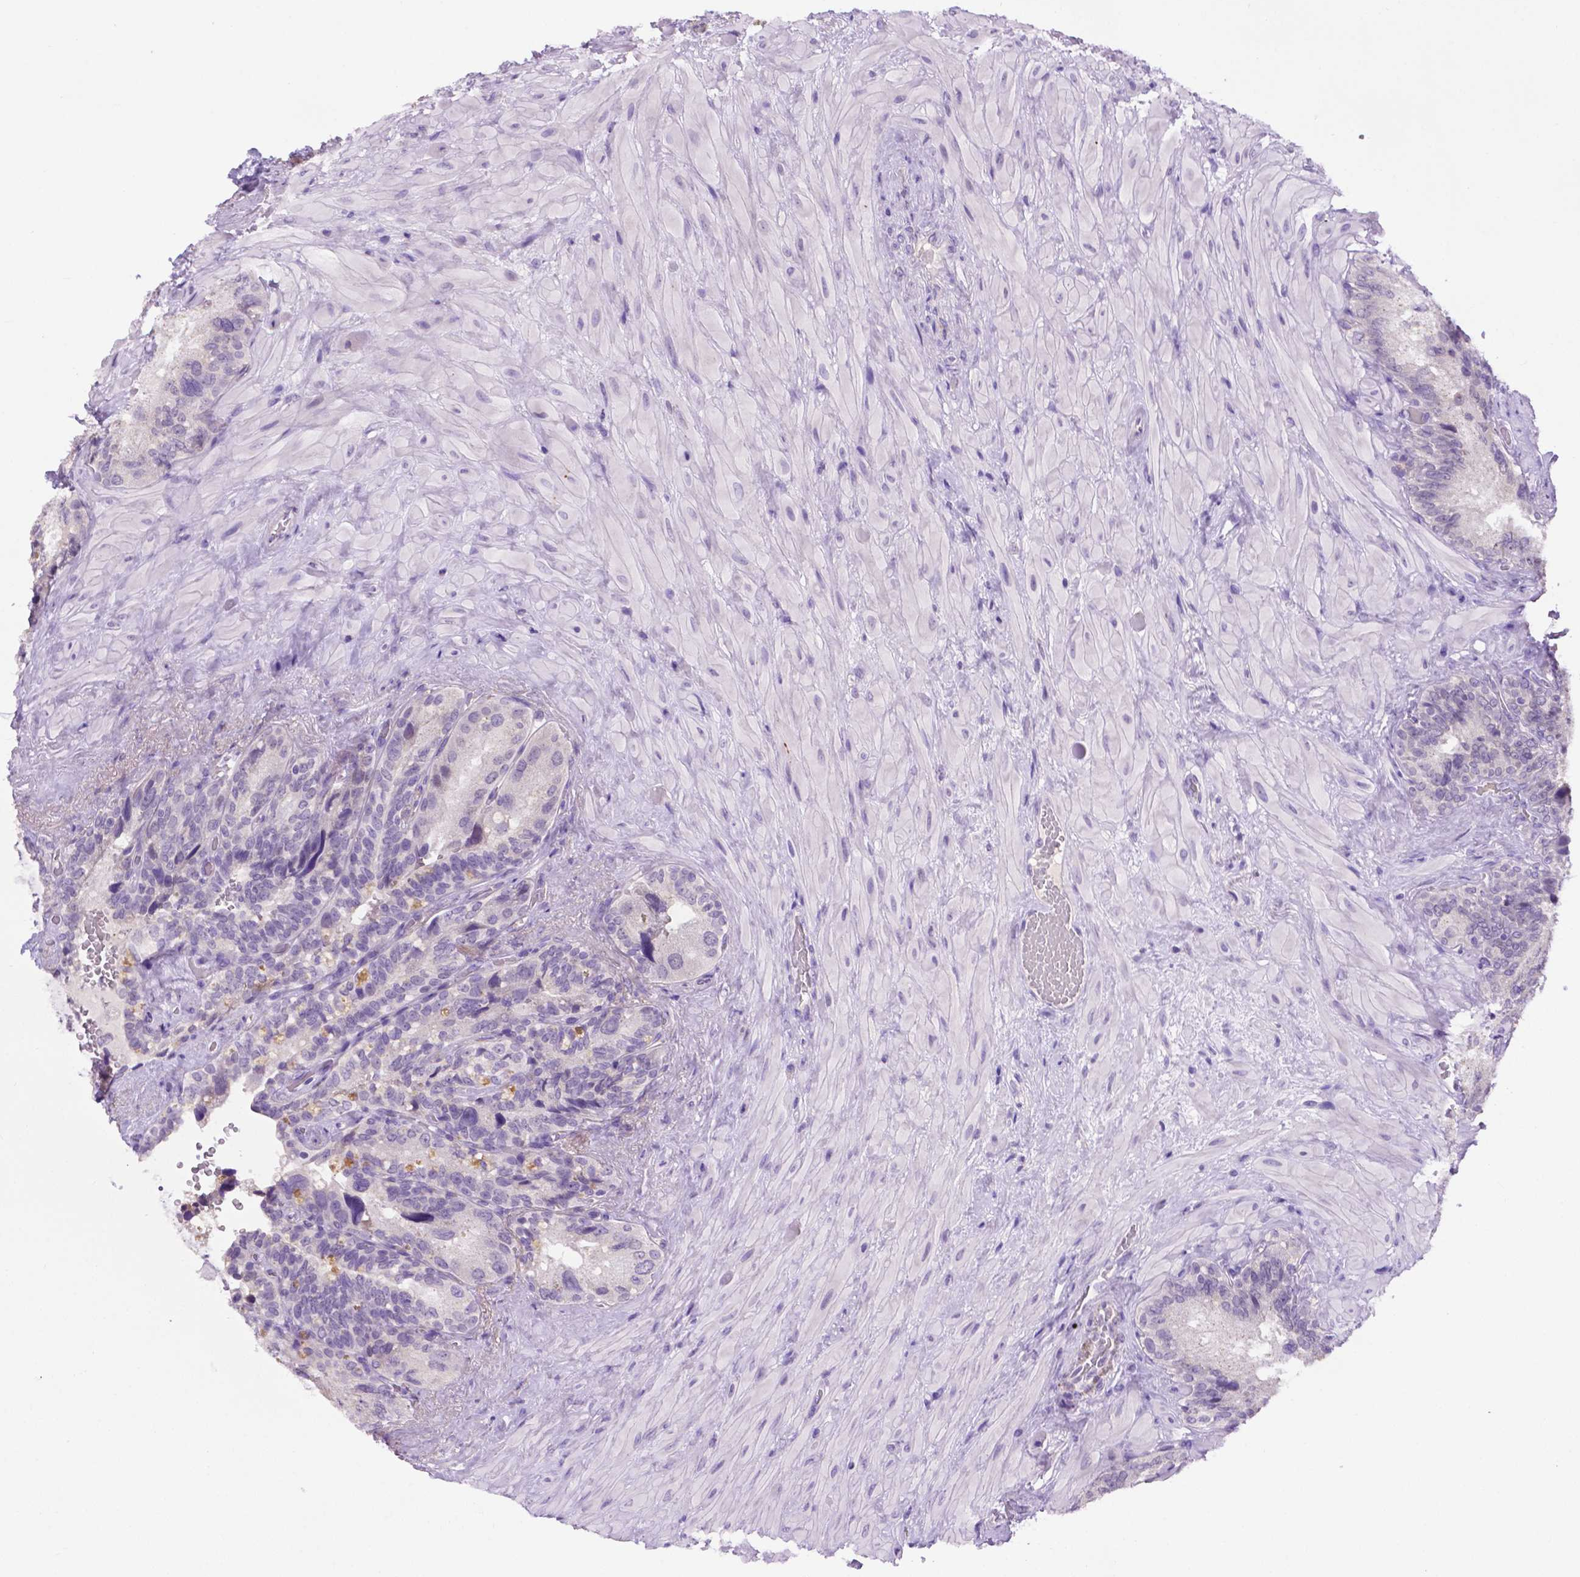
{"staining": {"intensity": "negative", "quantity": "none", "location": "none"}, "tissue": "seminal vesicle", "cell_type": "Glandular cells", "image_type": "normal", "snomed": [{"axis": "morphology", "description": "Normal tissue, NOS"}, {"axis": "topography", "description": "Seminal veicle"}], "caption": "The histopathology image demonstrates no significant staining in glandular cells of seminal vesicle. (Brightfield microscopy of DAB immunohistochemistry at high magnification).", "gene": "MMP27", "patient": {"sex": "male", "age": 69}}